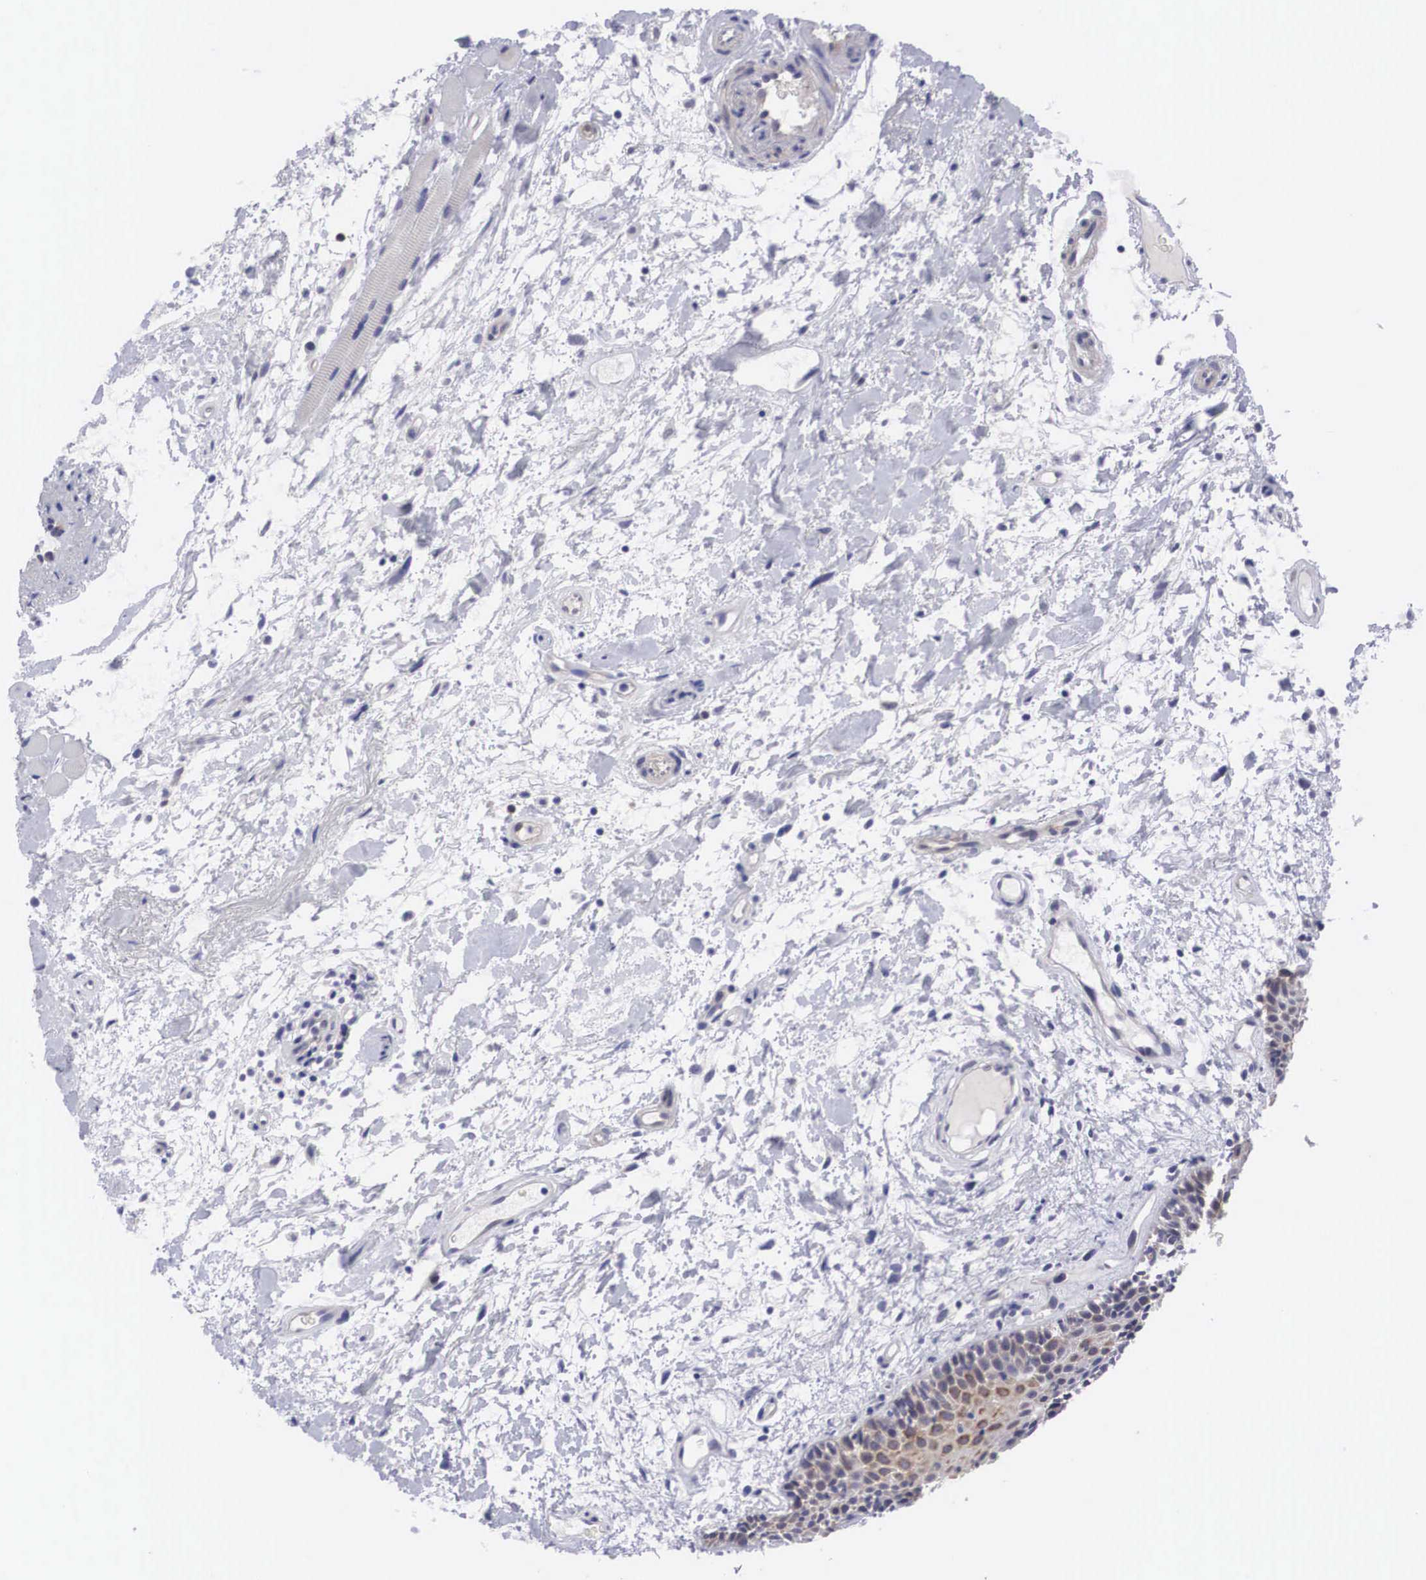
{"staining": {"intensity": "weak", "quantity": "25%-75%", "location": "cytoplasmic/membranous"}, "tissue": "oral mucosa", "cell_type": "Squamous epithelial cells", "image_type": "normal", "snomed": [{"axis": "morphology", "description": "Normal tissue, NOS"}, {"axis": "topography", "description": "Oral tissue"}], "caption": "The immunohistochemical stain highlights weak cytoplasmic/membranous staining in squamous epithelial cells of normal oral mucosa.", "gene": "MAST4", "patient": {"sex": "female", "age": 79}}